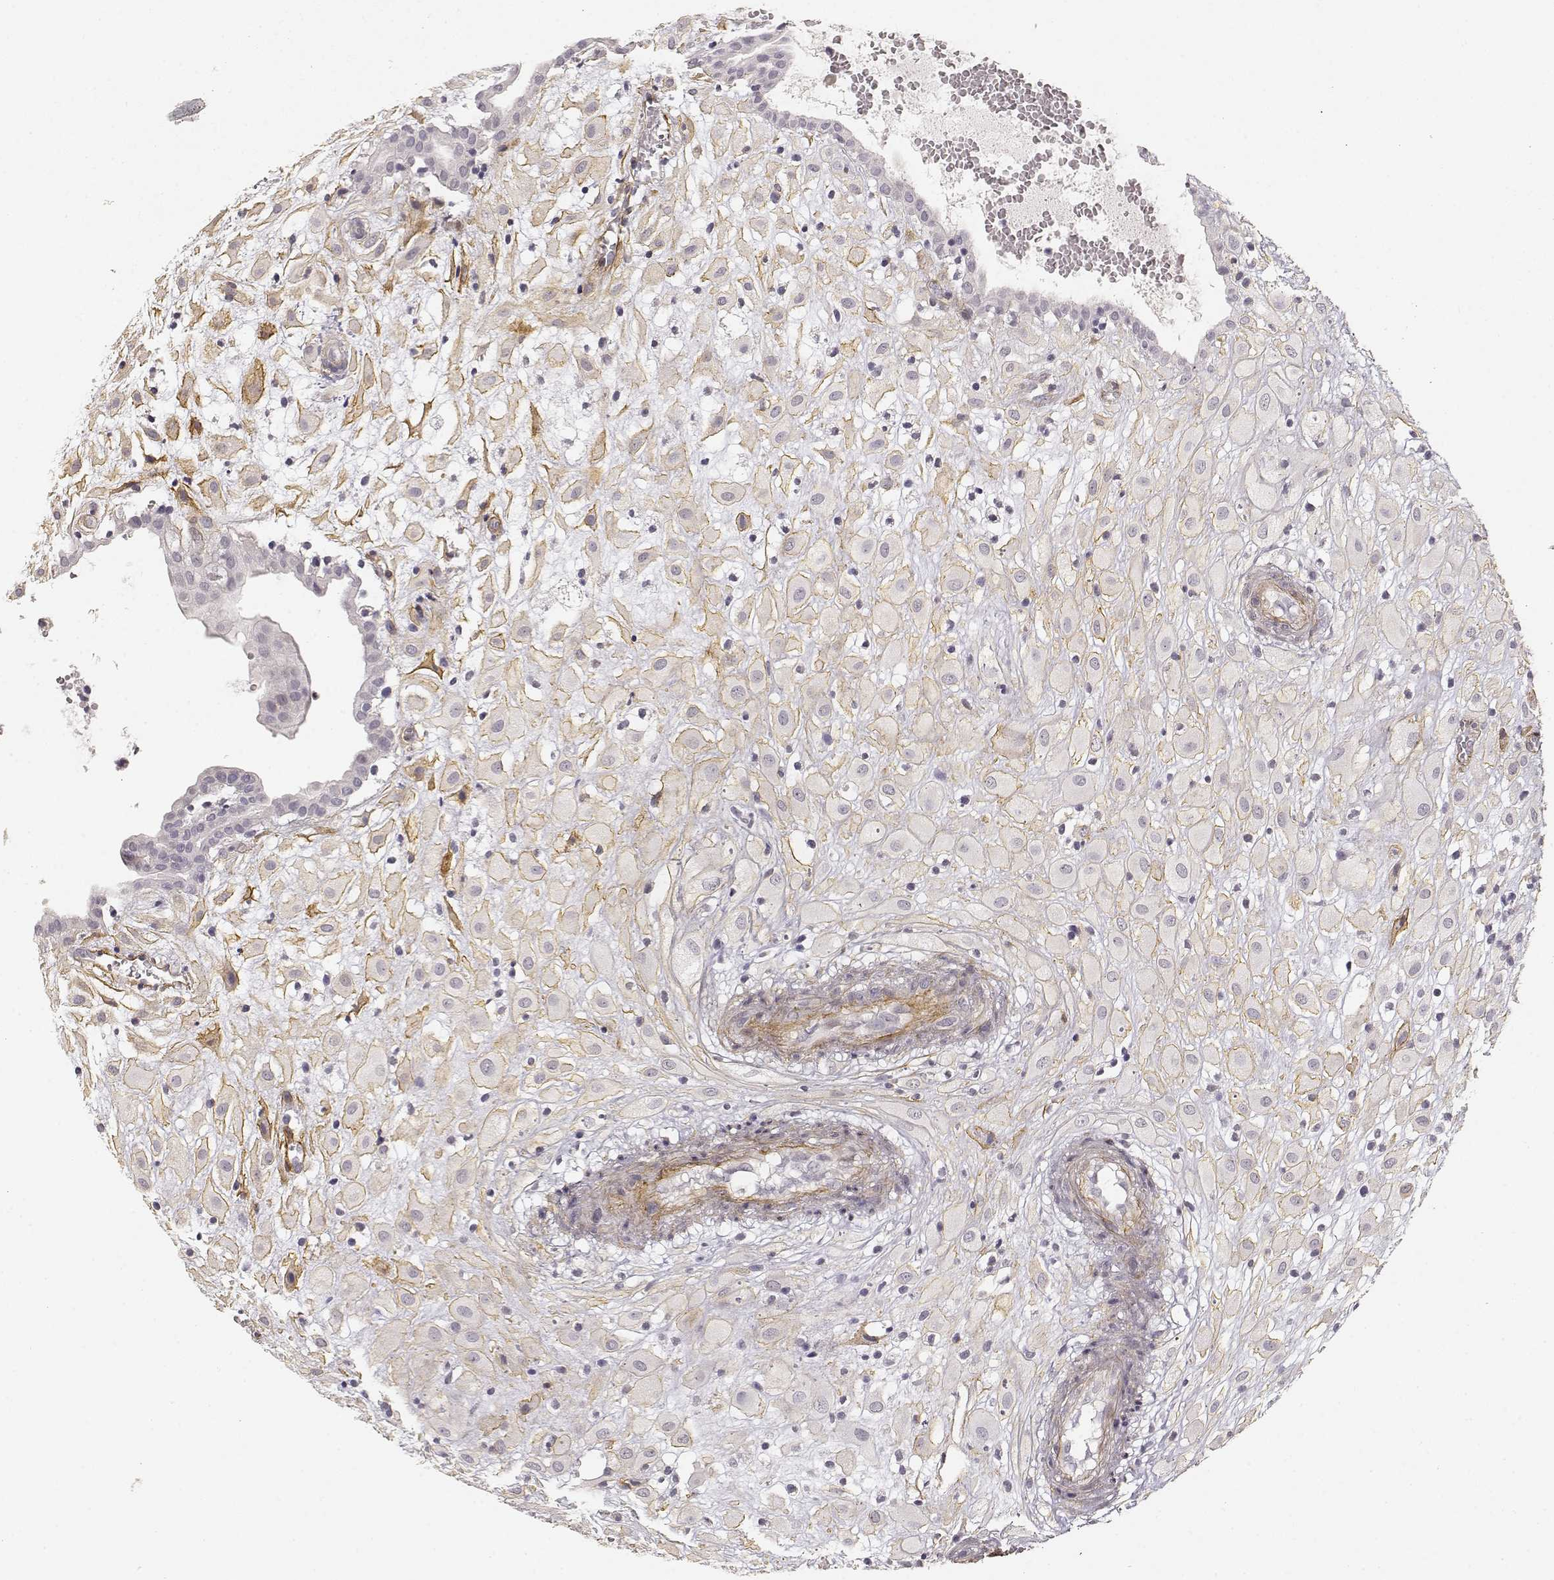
{"staining": {"intensity": "moderate", "quantity": ">75%", "location": "cytoplasmic/membranous"}, "tissue": "placenta", "cell_type": "Decidual cells", "image_type": "normal", "snomed": [{"axis": "morphology", "description": "Normal tissue, NOS"}, {"axis": "topography", "description": "Placenta"}], "caption": "Brown immunohistochemical staining in unremarkable placenta exhibits moderate cytoplasmic/membranous expression in about >75% of decidual cells. (IHC, brightfield microscopy, high magnification).", "gene": "LAMA4", "patient": {"sex": "female", "age": 24}}